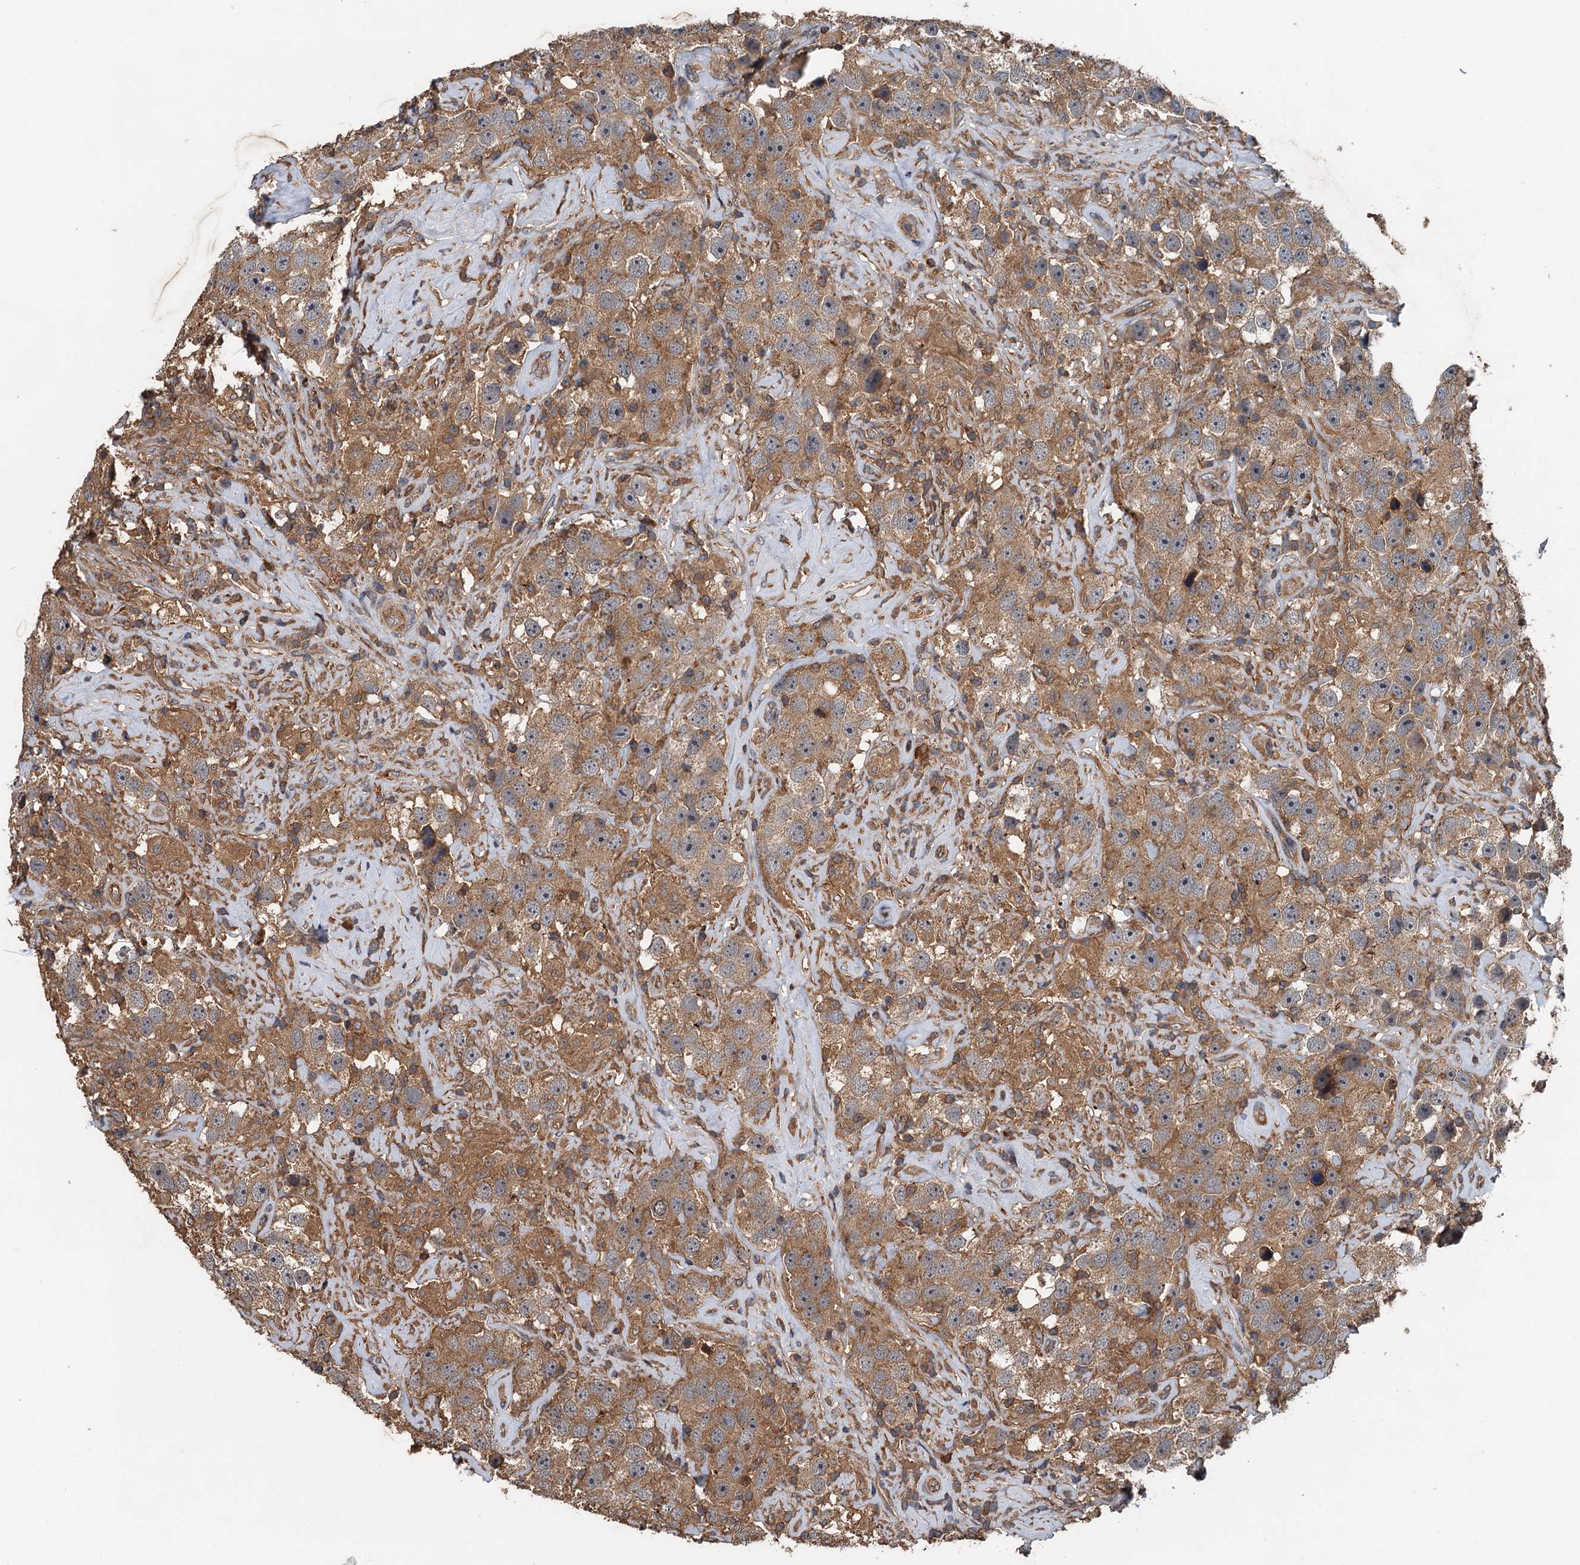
{"staining": {"intensity": "moderate", "quantity": ">75%", "location": "cytoplasmic/membranous"}, "tissue": "testis cancer", "cell_type": "Tumor cells", "image_type": "cancer", "snomed": [{"axis": "morphology", "description": "Seminoma, NOS"}, {"axis": "topography", "description": "Testis"}], "caption": "A brown stain highlights moderate cytoplasmic/membranous positivity of a protein in human testis cancer (seminoma) tumor cells.", "gene": "BORCS5", "patient": {"sex": "male", "age": 49}}